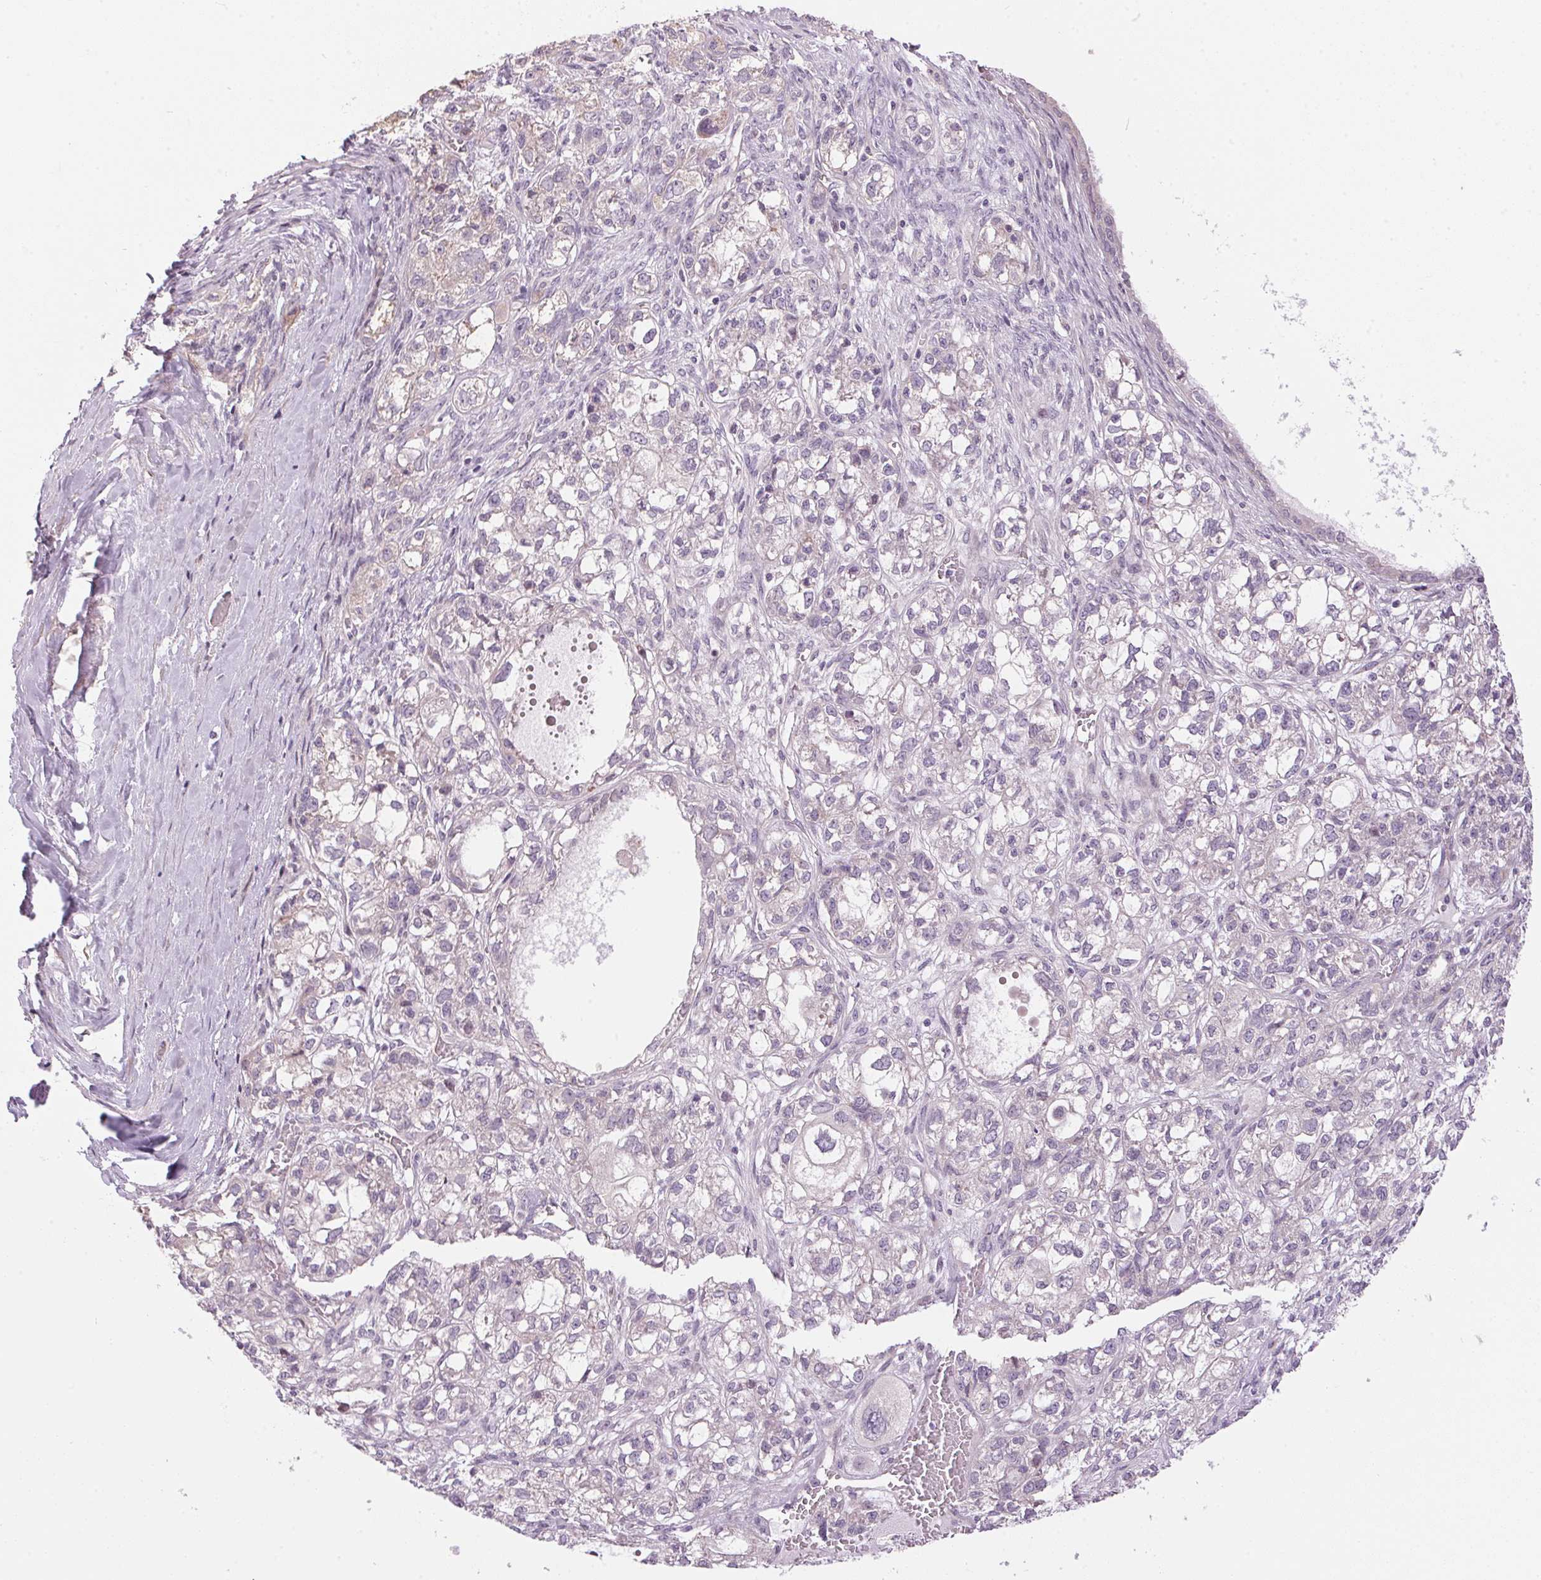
{"staining": {"intensity": "negative", "quantity": "none", "location": "none"}, "tissue": "ovarian cancer", "cell_type": "Tumor cells", "image_type": "cancer", "snomed": [{"axis": "morphology", "description": "Carcinoma, endometroid"}, {"axis": "topography", "description": "Ovary"}], "caption": "The image reveals no significant positivity in tumor cells of ovarian endometroid carcinoma.", "gene": "UNC13B", "patient": {"sex": "female", "age": 64}}